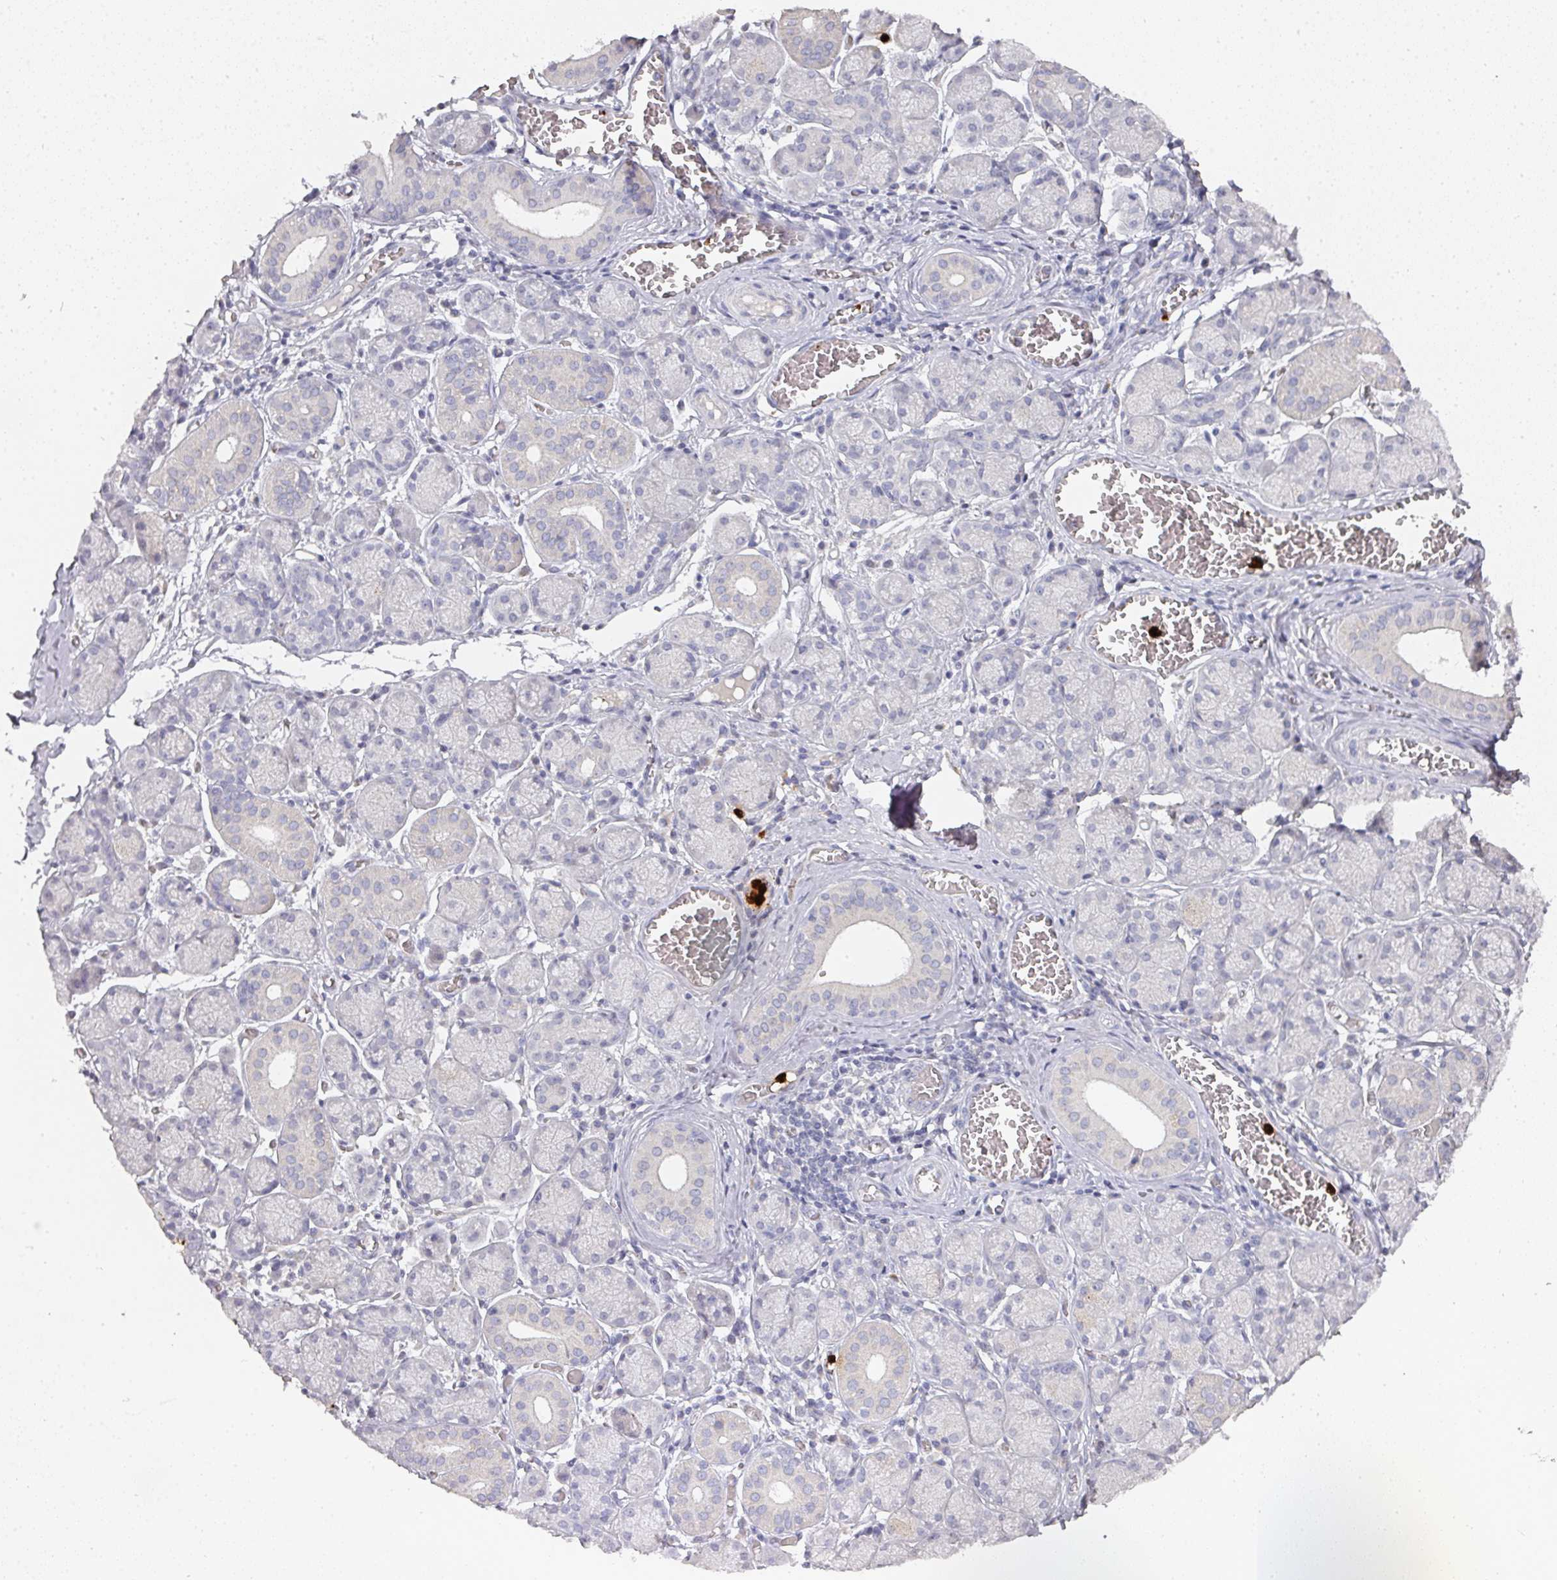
{"staining": {"intensity": "weak", "quantity": "<25%", "location": "cytoplasmic/membranous"}, "tissue": "salivary gland", "cell_type": "Glandular cells", "image_type": "normal", "snomed": [{"axis": "morphology", "description": "Normal tissue, NOS"}, {"axis": "topography", "description": "Salivary gland"}], "caption": "Glandular cells show no significant protein expression in unremarkable salivary gland. (DAB IHC, high magnification).", "gene": "CAMP", "patient": {"sex": "female", "age": 24}}